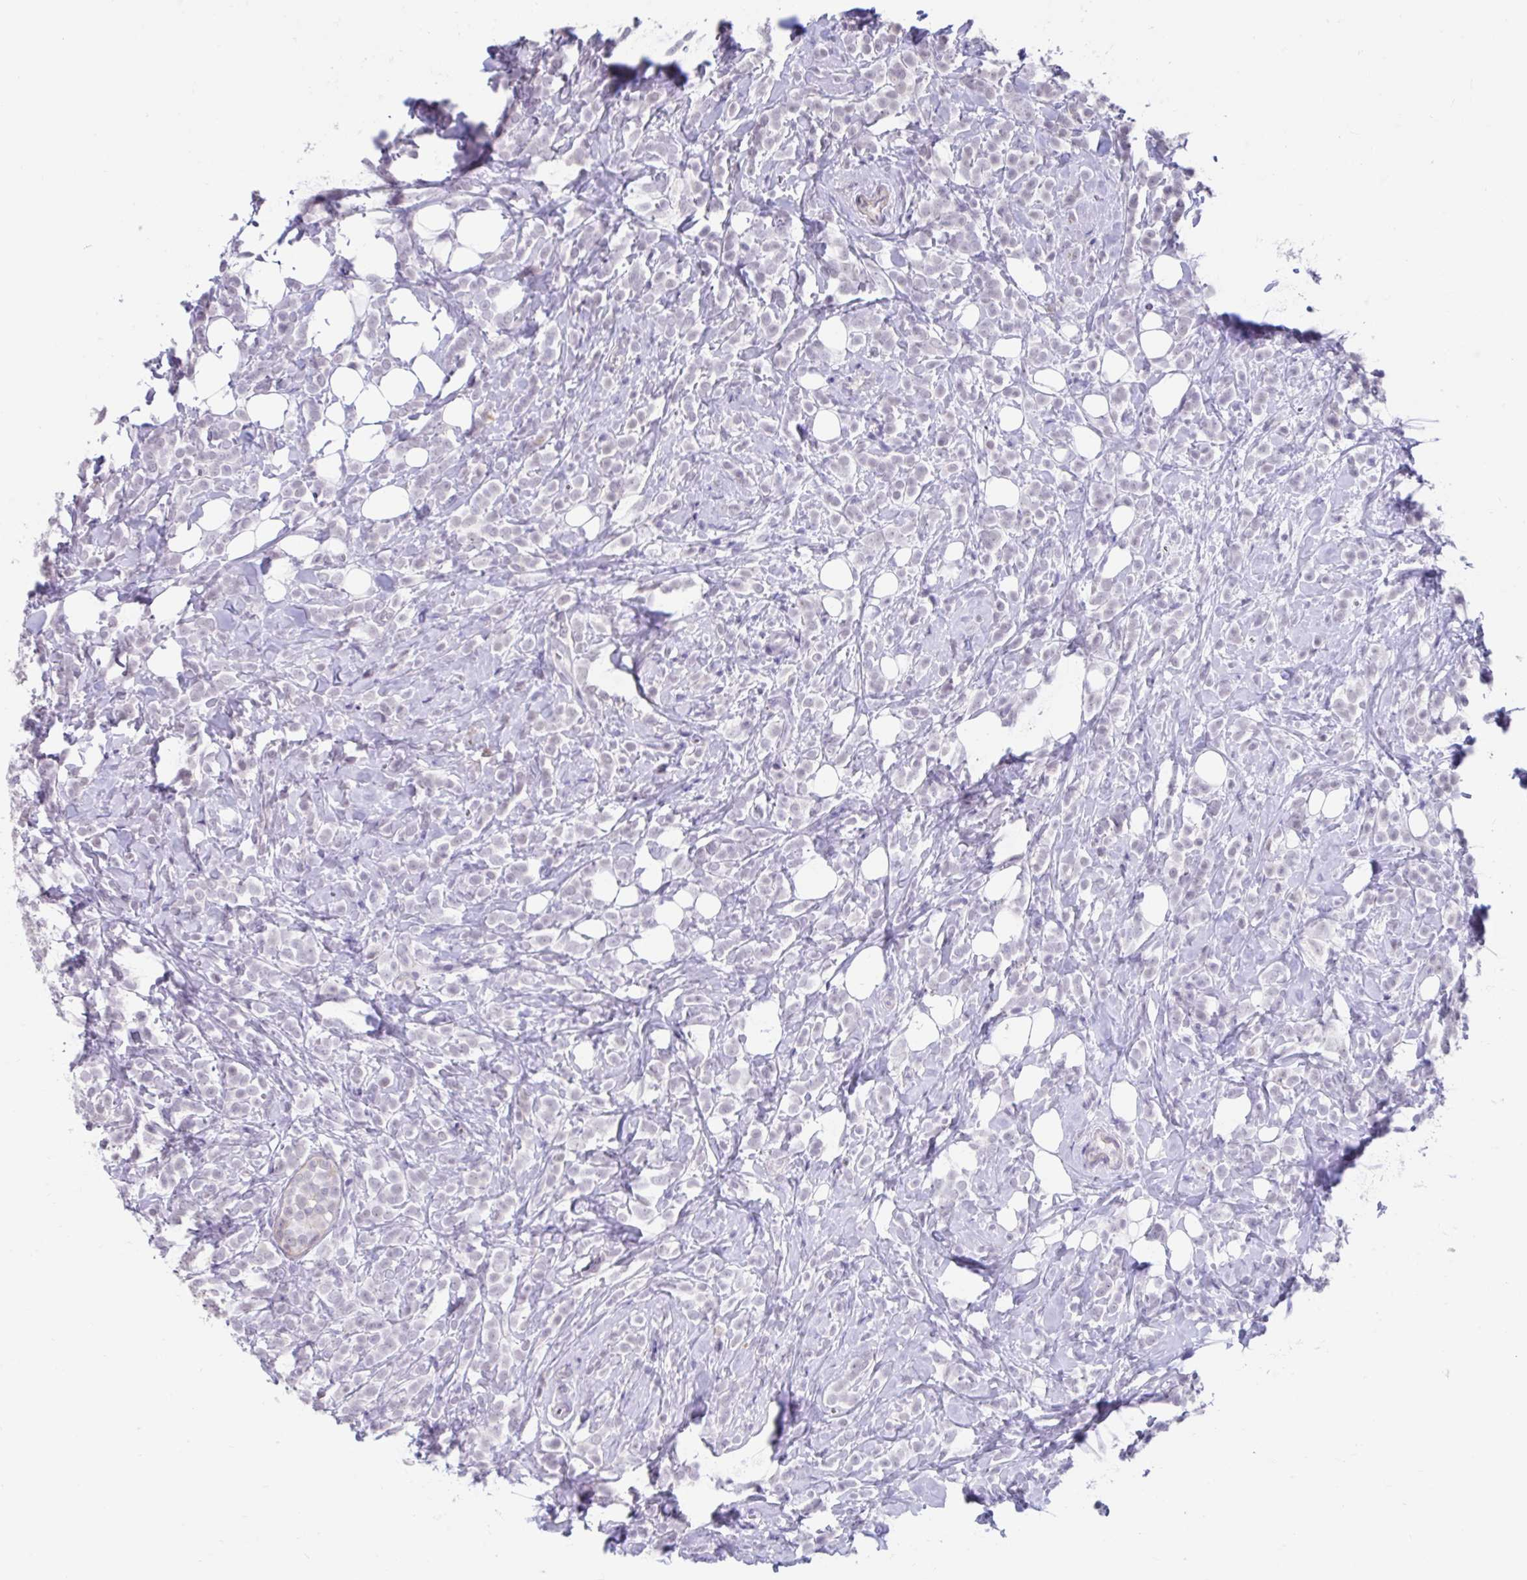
{"staining": {"intensity": "negative", "quantity": "none", "location": "none"}, "tissue": "breast cancer", "cell_type": "Tumor cells", "image_type": "cancer", "snomed": [{"axis": "morphology", "description": "Lobular carcinoma"}, {"axis": "topography", "description": "Breast"}], "caption": "This is a photomicrograph of IHC staining of breast lobular carcinoma, which shows no staining in tumor cells.", "gene": "DCAF17", "patient": {"sex": "female", "age": 49}}